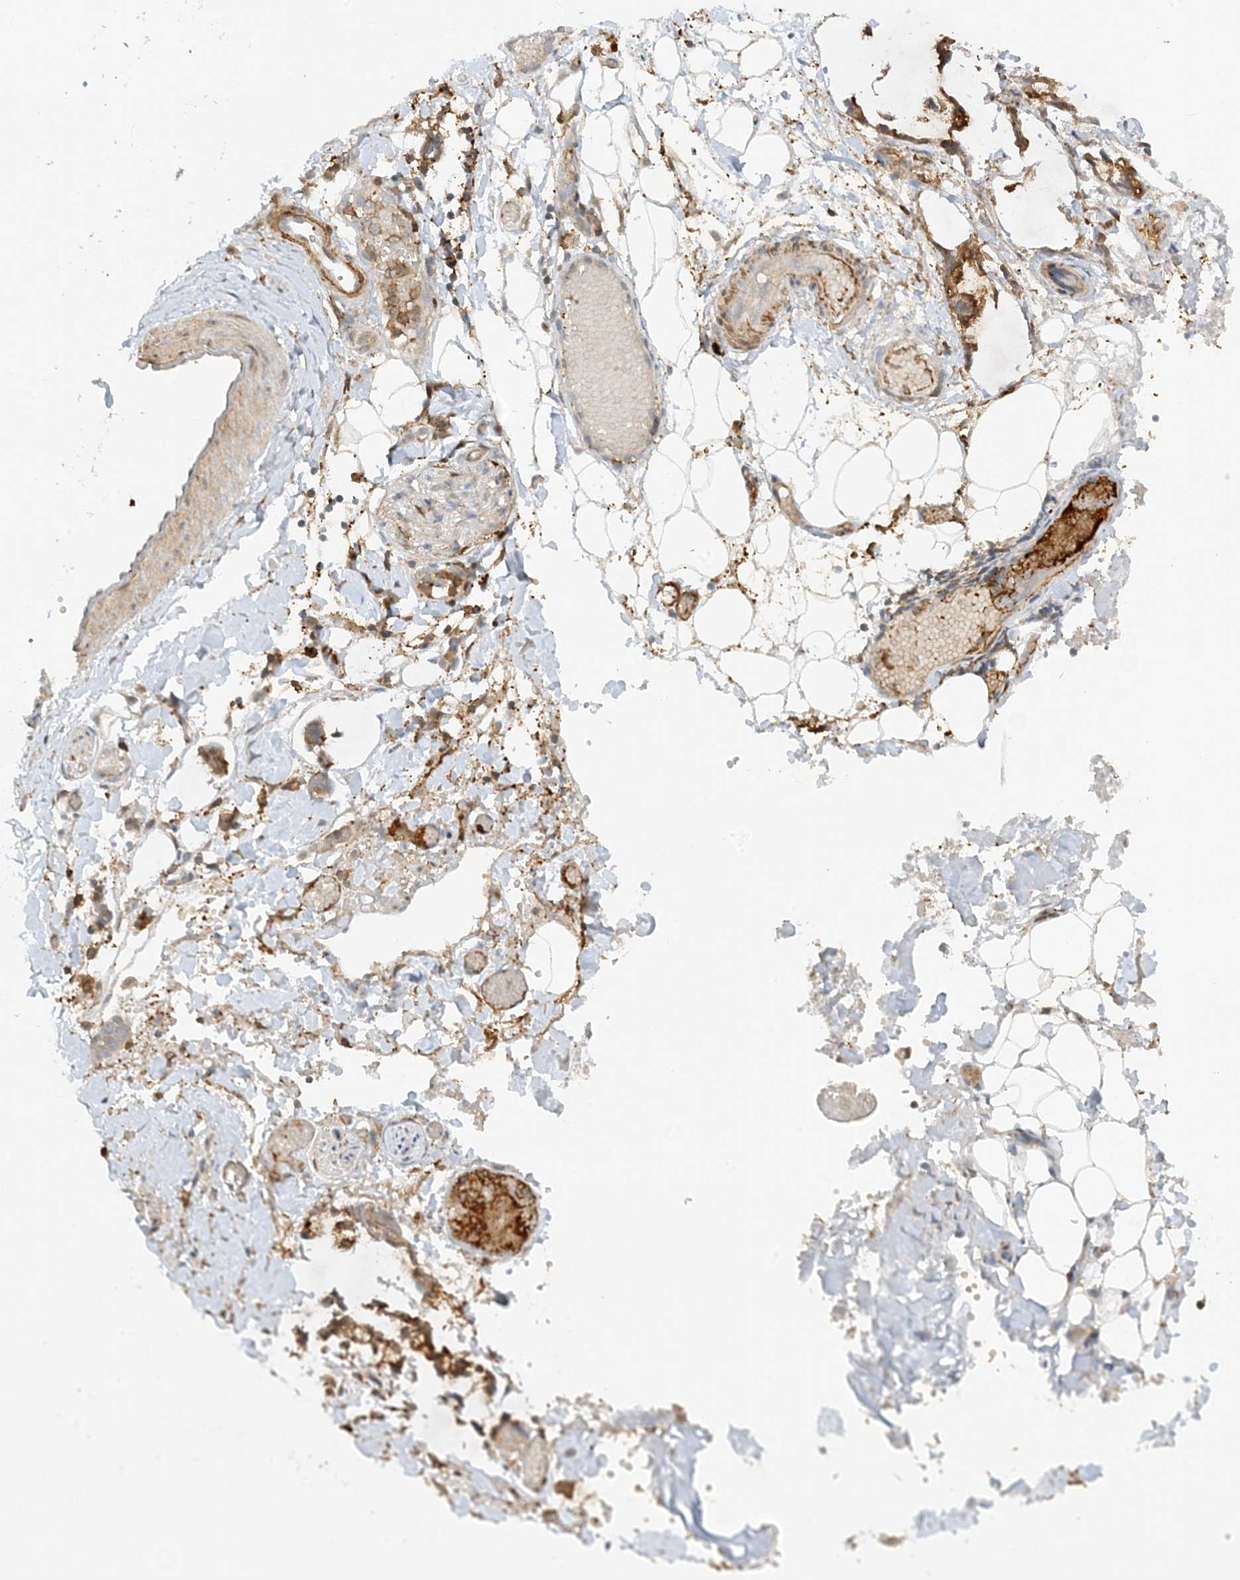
{"staining": {"intensity": "weak", "quantity": ">75%", "location": "cytoplasmic/membranous"}, "tissue": "adipose tissue", "cell_type": "Adipocytes", "image_type": "normal", "snomed": [{"axis": "morphology", "description": "Normal tissue, NOS"}, {"axis": "morphology", "description": "Adenocarcinoma, NOS"}, {"axis": "topography", "description": "Smooth muscle"}, {"axis": "topography", "description": "Colon"}], "caption": "This is an image of immunohistochemistry (IHC) staining of normal adipose tissue, which shows weak positivity in the cytoplasmic/membranous of adipocytes.", "gene": "PHACTR2", "patient": {"sex": "male", "age": 14}}